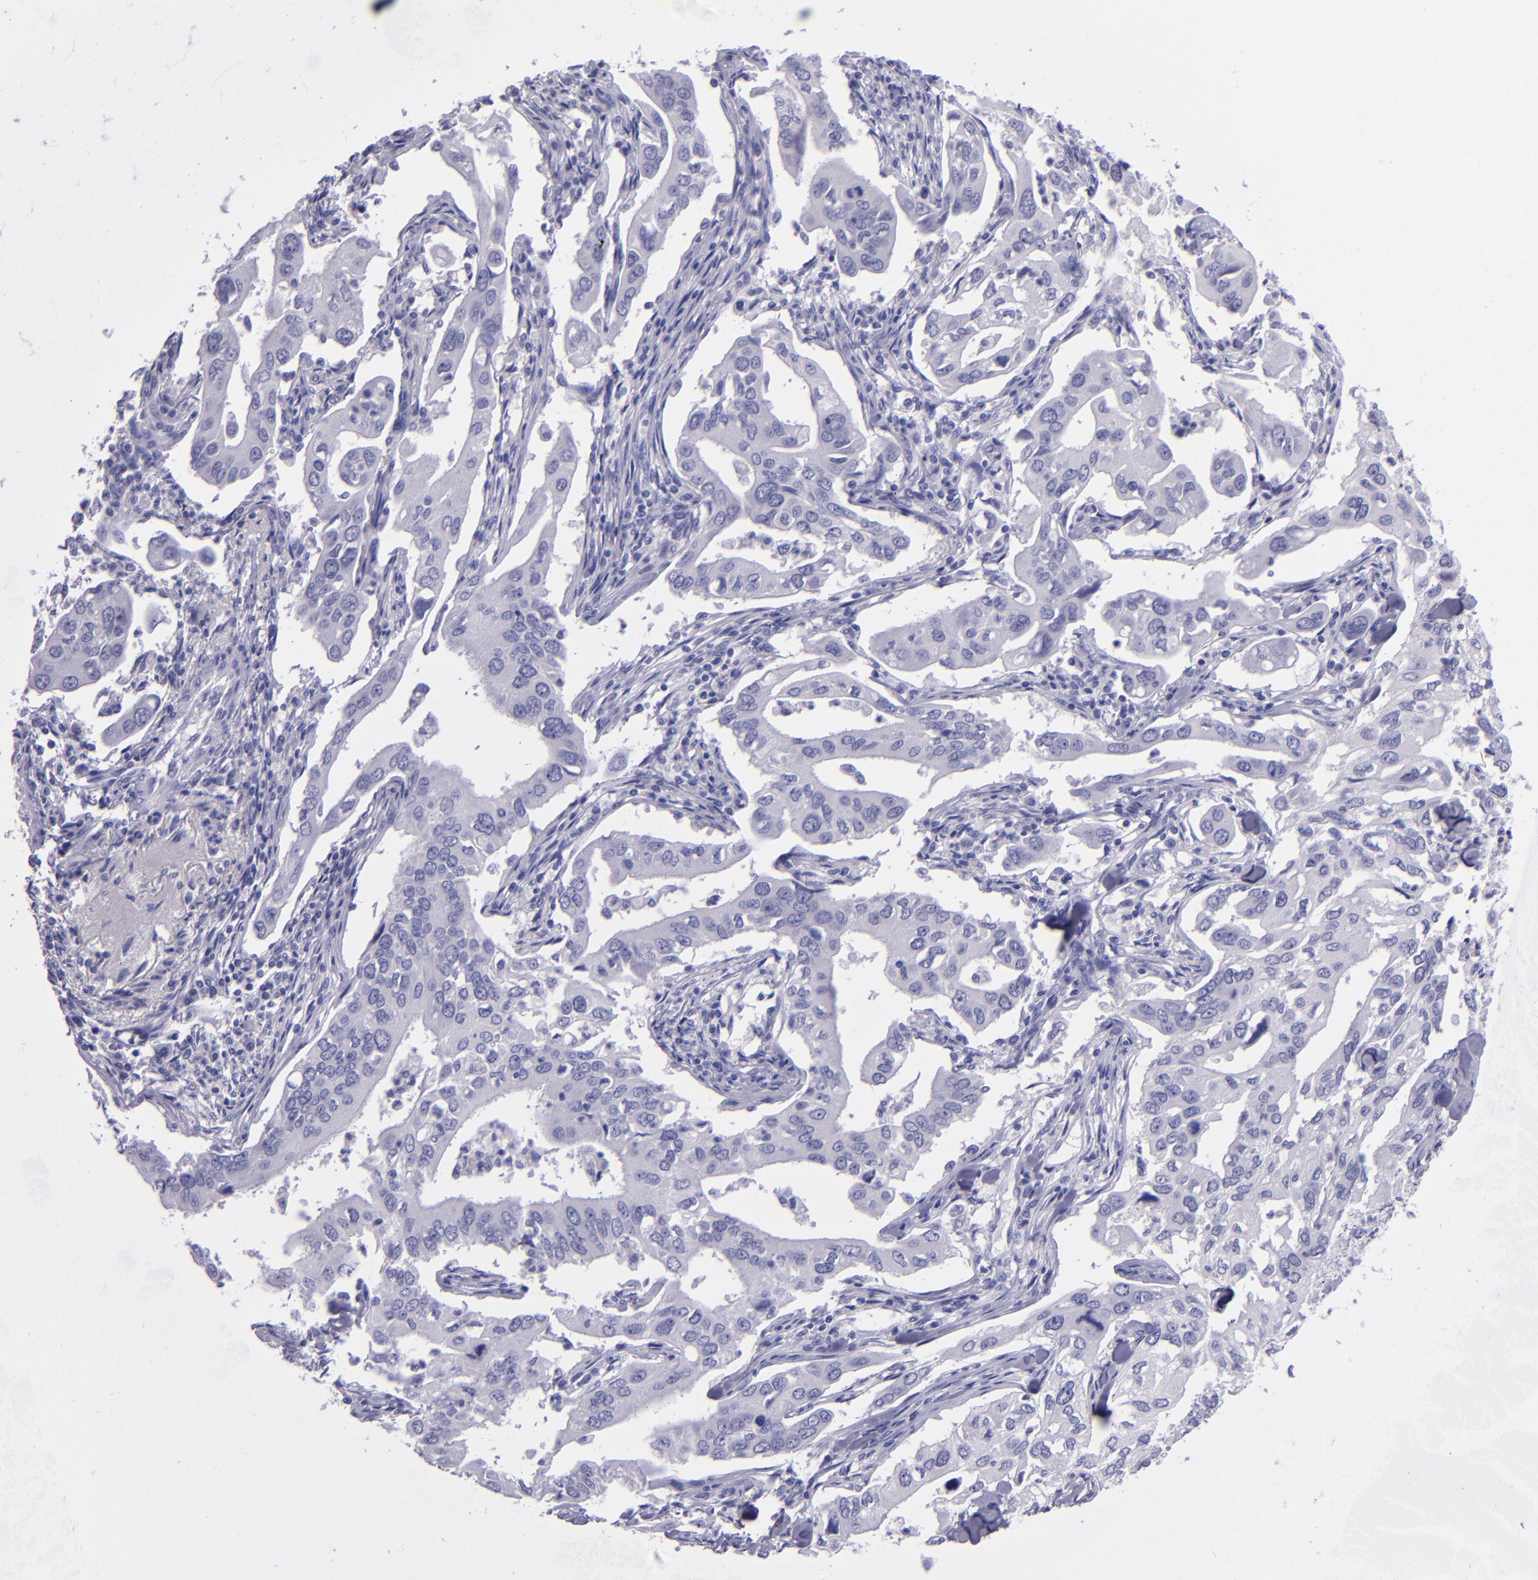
{"staining": {"intensity": "negative", "quantity": "none", "location": "none"}, "tissue": "lung cancer", "cell_type": "Tumor cells", "image_type": "cancer", "snomed": [{"axis": "morphology", "description": "Adenocarcinoma, NOS"}, {"axis": "topography", "description": "Lung"}], "caption": "Immunohistochemical staining of human lung cancer (adenocarcinoma) reveals no significant positivity in tumor cells.", "gene": "TNNT3", "patient": {"sex": "male", "age": 48}}